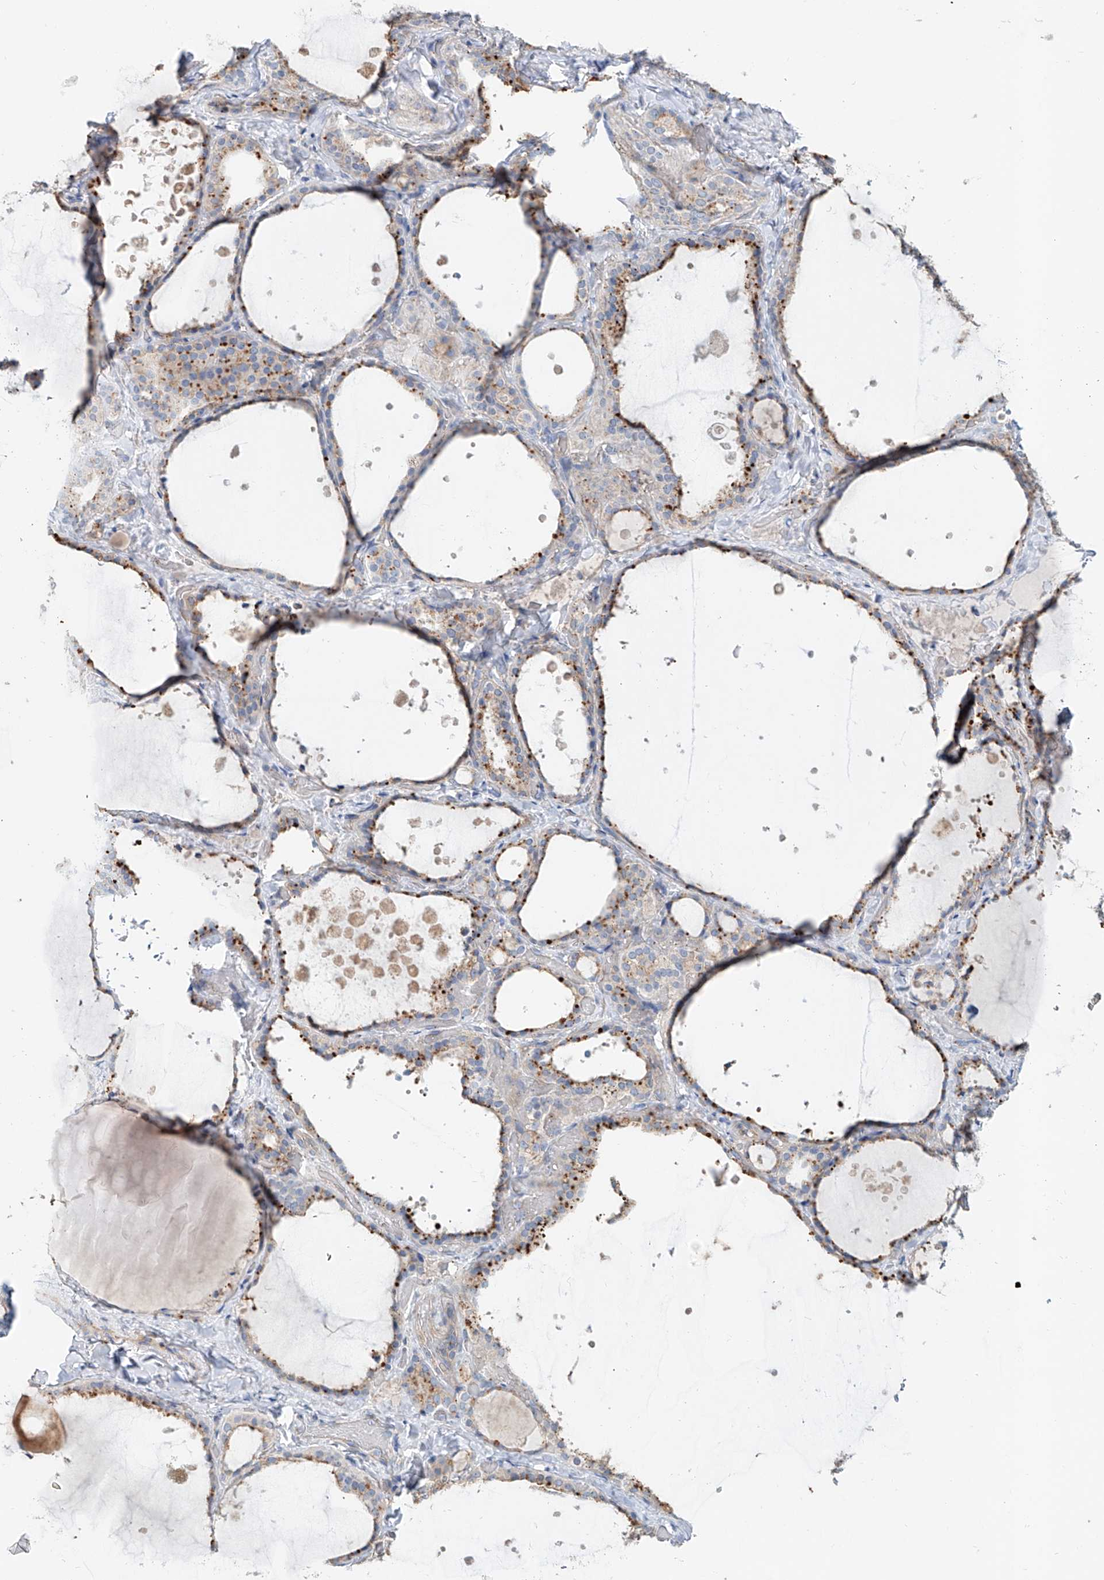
{"staining": {"intensity": "moderate", "quantity": "25%-75%", "location": "cytoplasmic/membranous"}, "tissue": "thyroid gland", "cell_type": "Glandular cells", "image_type": "normal", "snomed": [{"axis": "morphology", "description": "Normal tissue, NOS"}, {"axis": "topography", "description": "Thyroid gland"}], "caption": "Glandular cells display medium levels of moderate cytoplasmic/membranous positivity in about 25%-75% of cells in benign human thyroid gland. Using DAB (brown) and hematoxylin (blue) stains, captured at high magnification using brightfield microscopy.", "gene": "TRIM47", "patient": {"sex": "female", "age": 44}}